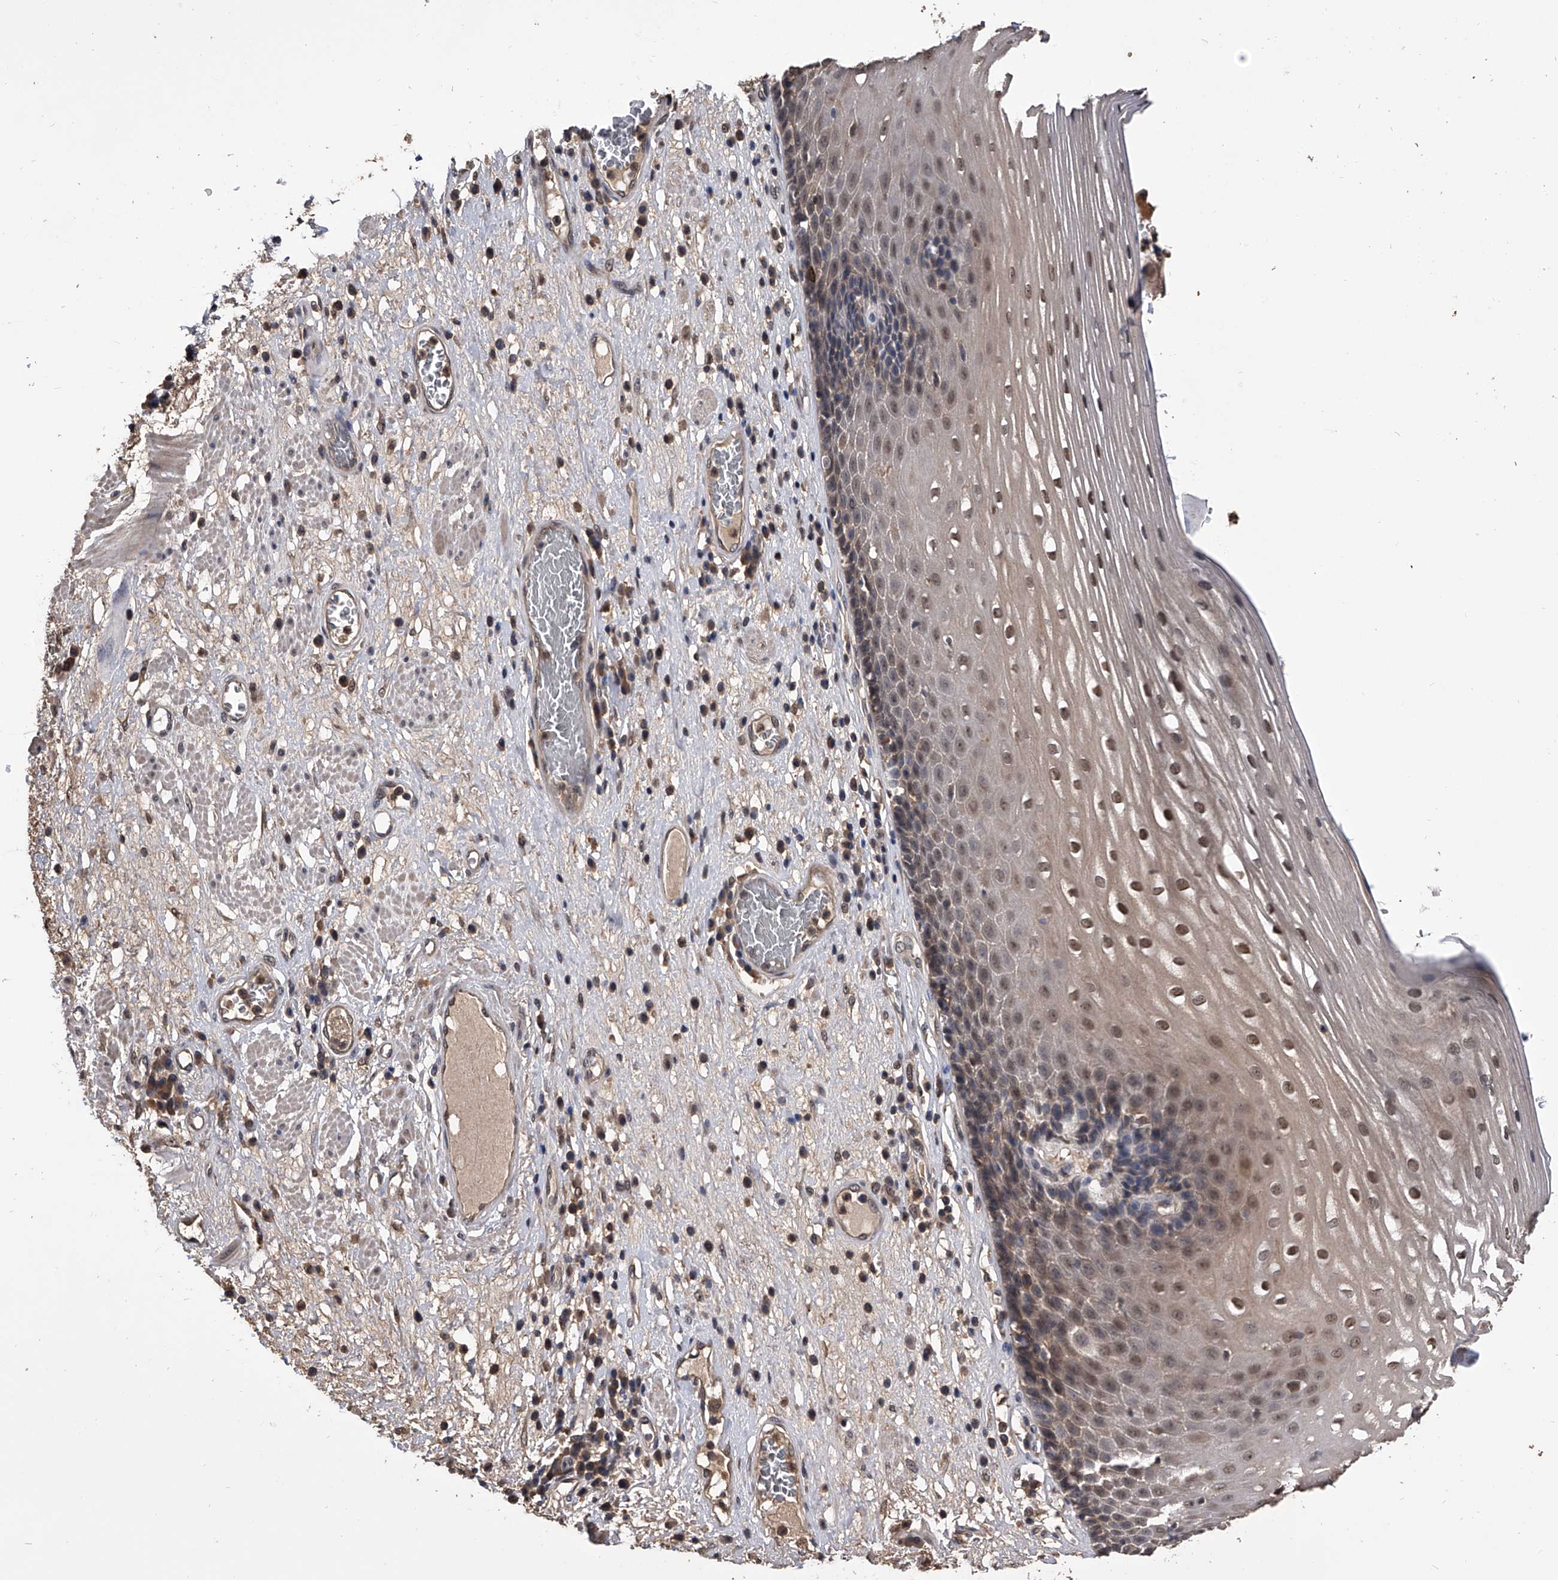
{"staining": {"intensity": "moderate", "quantity": "25%-75%", "location": "nuclear"}, "tissue": "esophagus", "cell_type": "Squamous epithelial cells", "image_type": "normal", "snomed": [{"axis": "morphology", "description": "Normal tissue, NOS"}, {"axis": "morphology", "description": "Adenocarcinoma, NOS"}, {"axis": "topography", "description": "Esophagus"}], "caption": "Moderate nuclear staining for a protein is identified in about 25%-75% of squamous epithelial cells of unremarkable esophagus using immunohistochemistry.", "gene": "EFCAB7", "patient": {"sex": "male", "age": 62}}